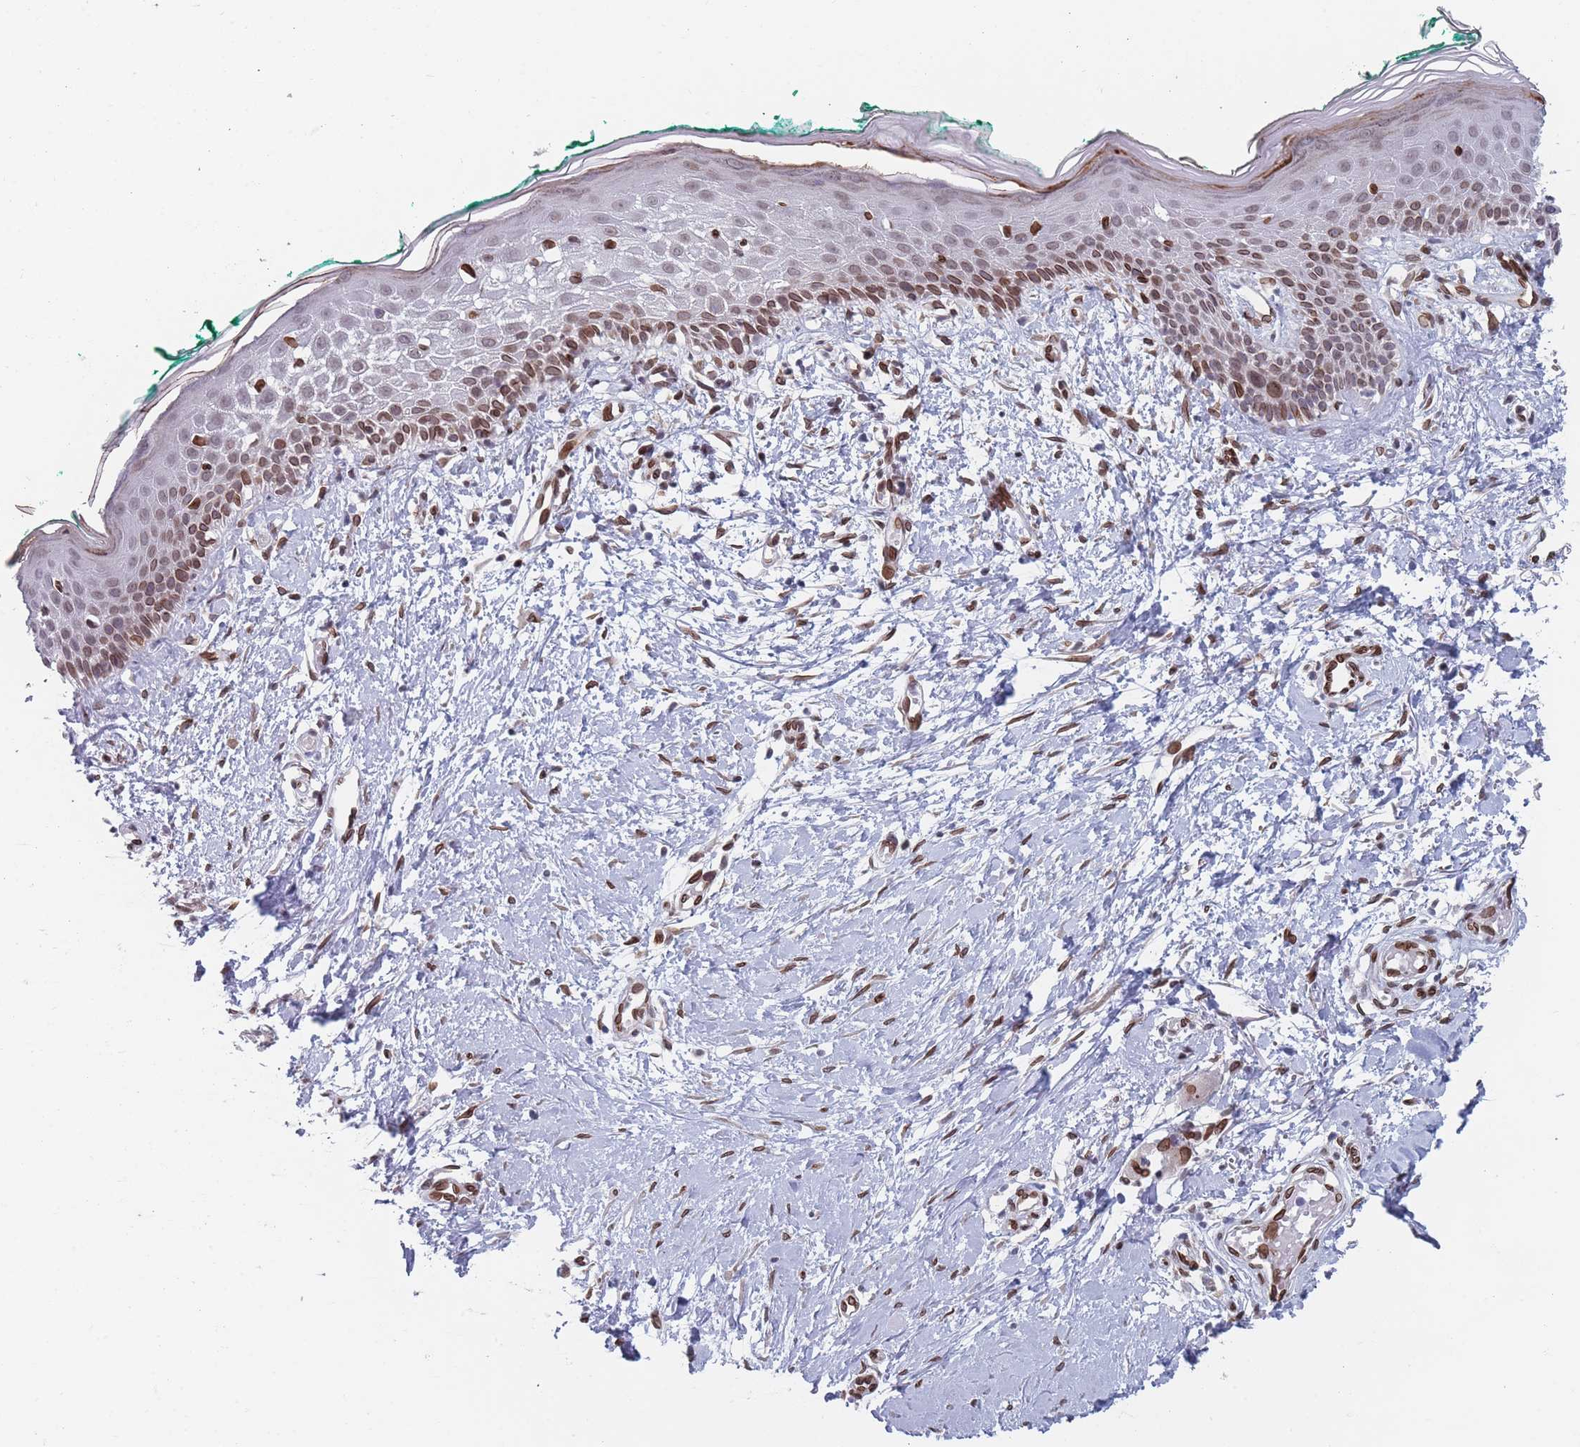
{"staining": {"intensity": "moderate", "quantity": ">75%", "location": "cytoplasmic/membranous,nuclear"}, "tissue": "skin", "cell_type": "Fibroblasts", "image_type": "normal", "snomed": [{"axis": "morphology", "description": "Normal tissue, NOS"}, {"axis": "morphology", "description": "Malignant melanoma, NOS"}, {"axis": "topography", "description": "Skin"}], "caption": "The photomicrograph reveals staining of unremarkable skin, revealing moderate cytoplasmic/membranous,nuclear protein staining (brown color) within fibroblasts. (DAB IHC with brightfield microscopy, high magnification).", "gene": "ZBTB1", "patient": {"sex": "male", "age": 62}}